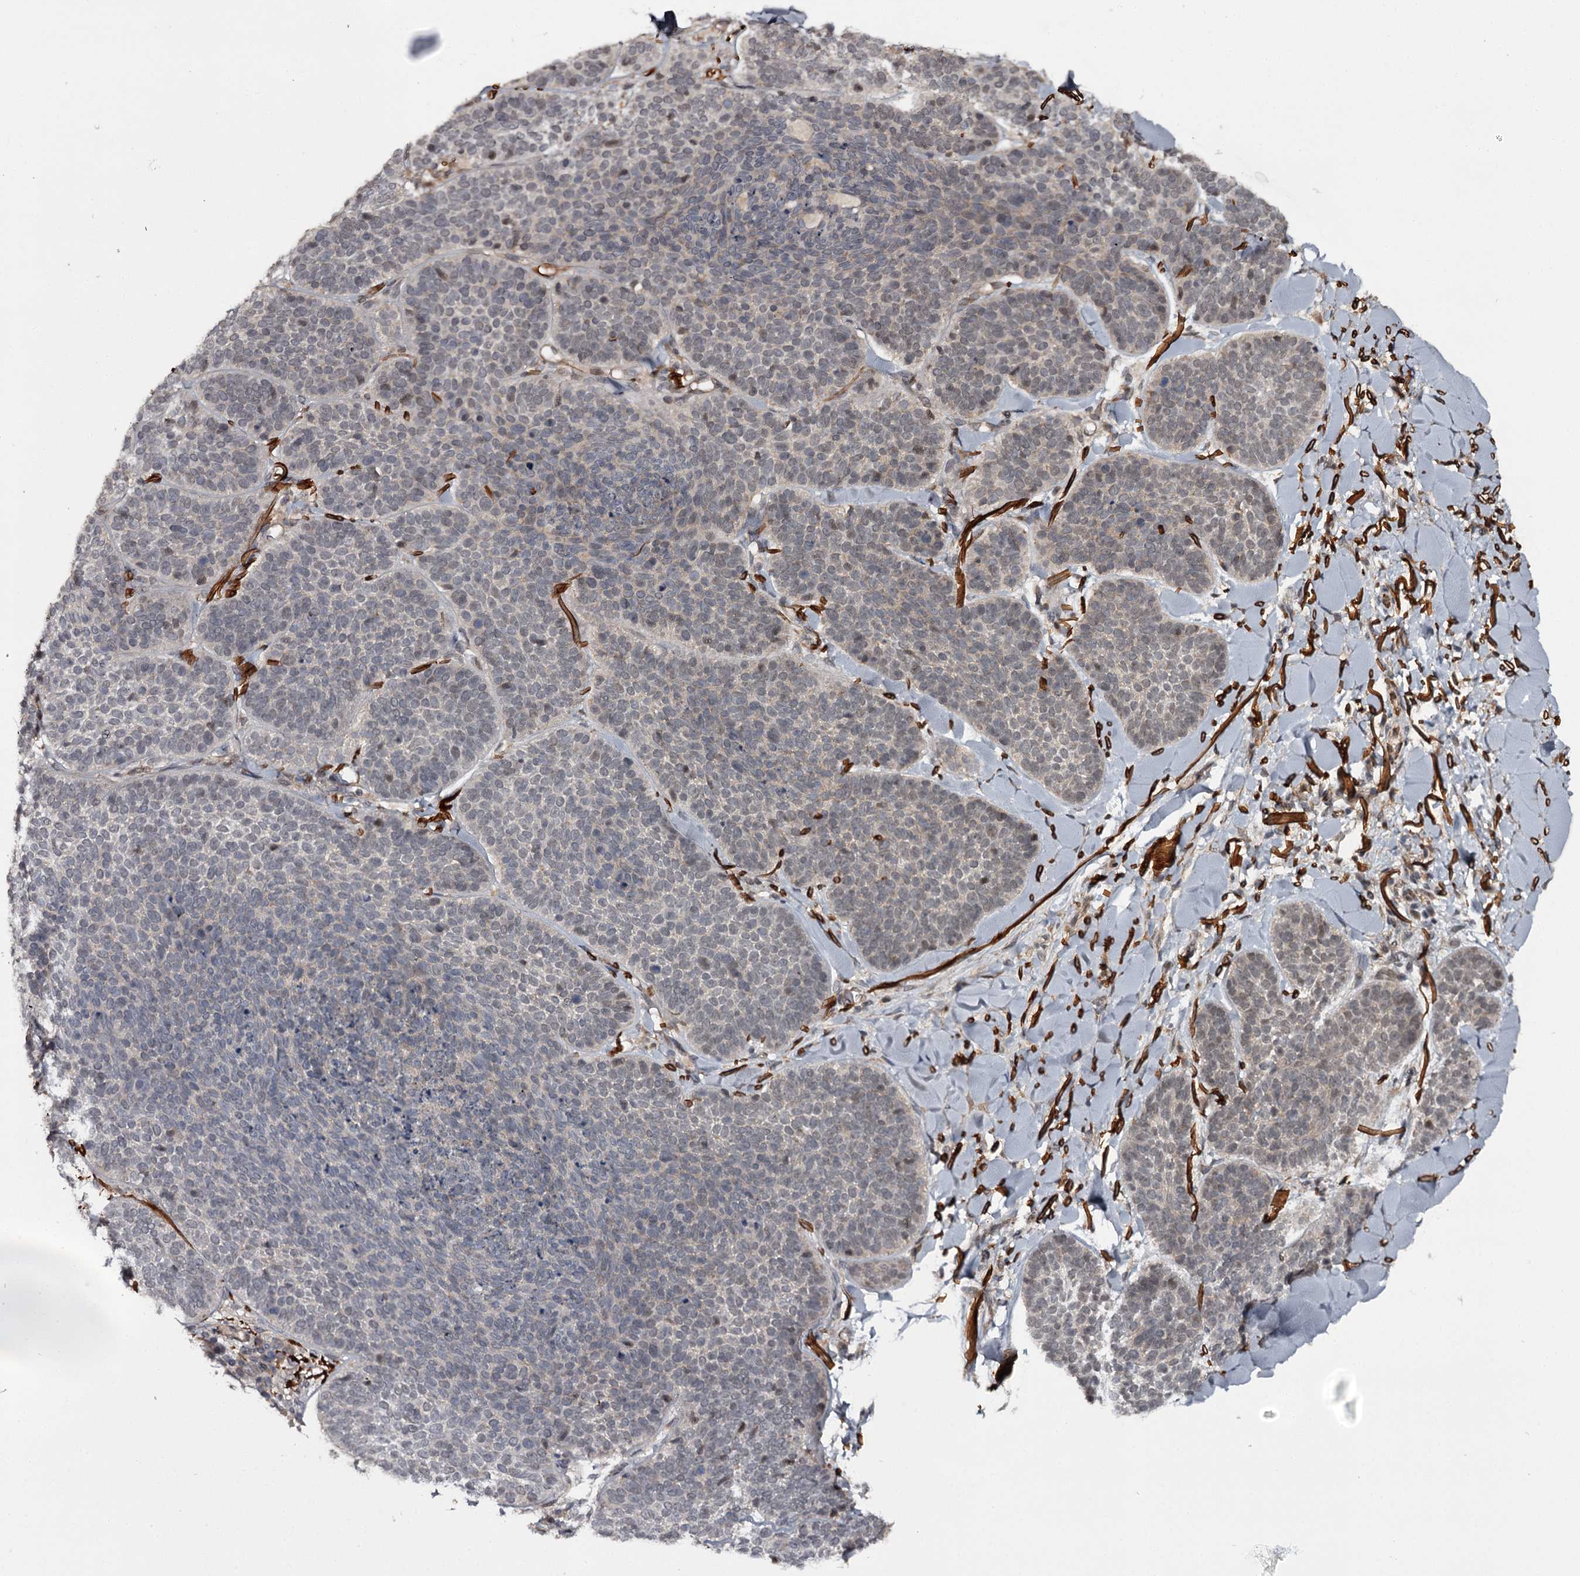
{"staining": {"intensity": "negative", "quantity": "none", "location": "none"}, "tissue": "skin cancer", "cell_type": "Tumor cells", "image_type": "cancer", "snomed": [{"axis": "morphology", "description": "Basal cell carcinoma"}, {"axis": "topography", "description": "Skin"}], "caption": "There is no significant expression in tumor cells of skin basal cell carcinoma. (Immunohistochemistry (ihc), brightfield microscopy, high magnification).", "gene": "CWF19L2", "patient": {"sex": "male", "age": 85}}